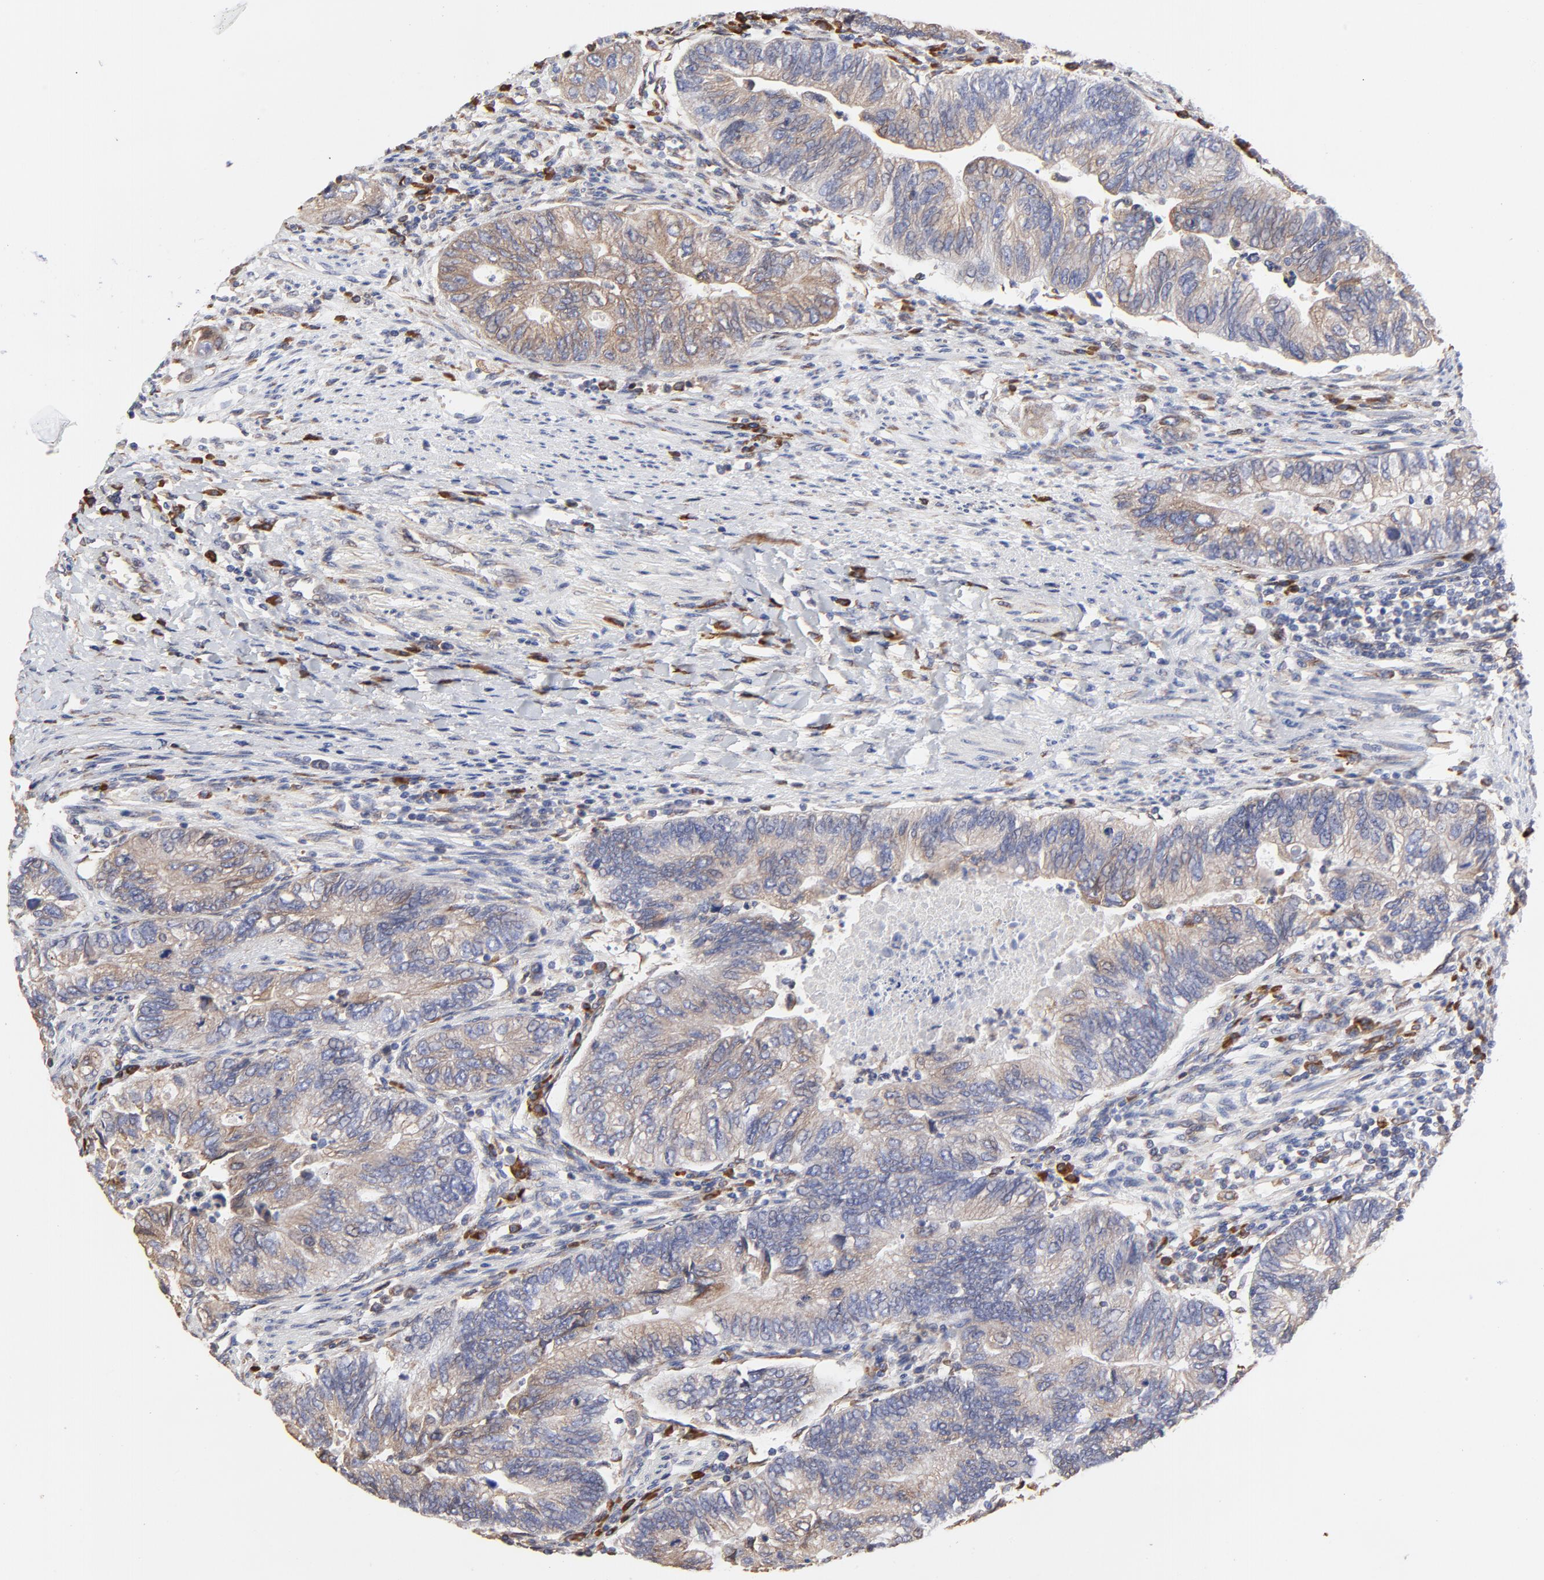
{"staining": {"intensity": "weak", "quantity": ">75%", "location": "cytoplasmic/membranous"}, "tissue": "colorectal cancer", "cell_type": "Tumor cells", "image_type": "cancer", "snomed": [{"axis": "morphology", "description": "Adenocarcinoma, NOS"}, {"axis": "topography", "description": "Colon"}], "caption": "Immunohistochemistry image of human colorectal cancer (adenocarcinoma) stained for a protein (brown), which reveals low levels of weak cytoplasmic/membranous staining in about >75% of tumor cells.", "gene": "LMAN1", "patient": {"sex": "female", "age": 11}}